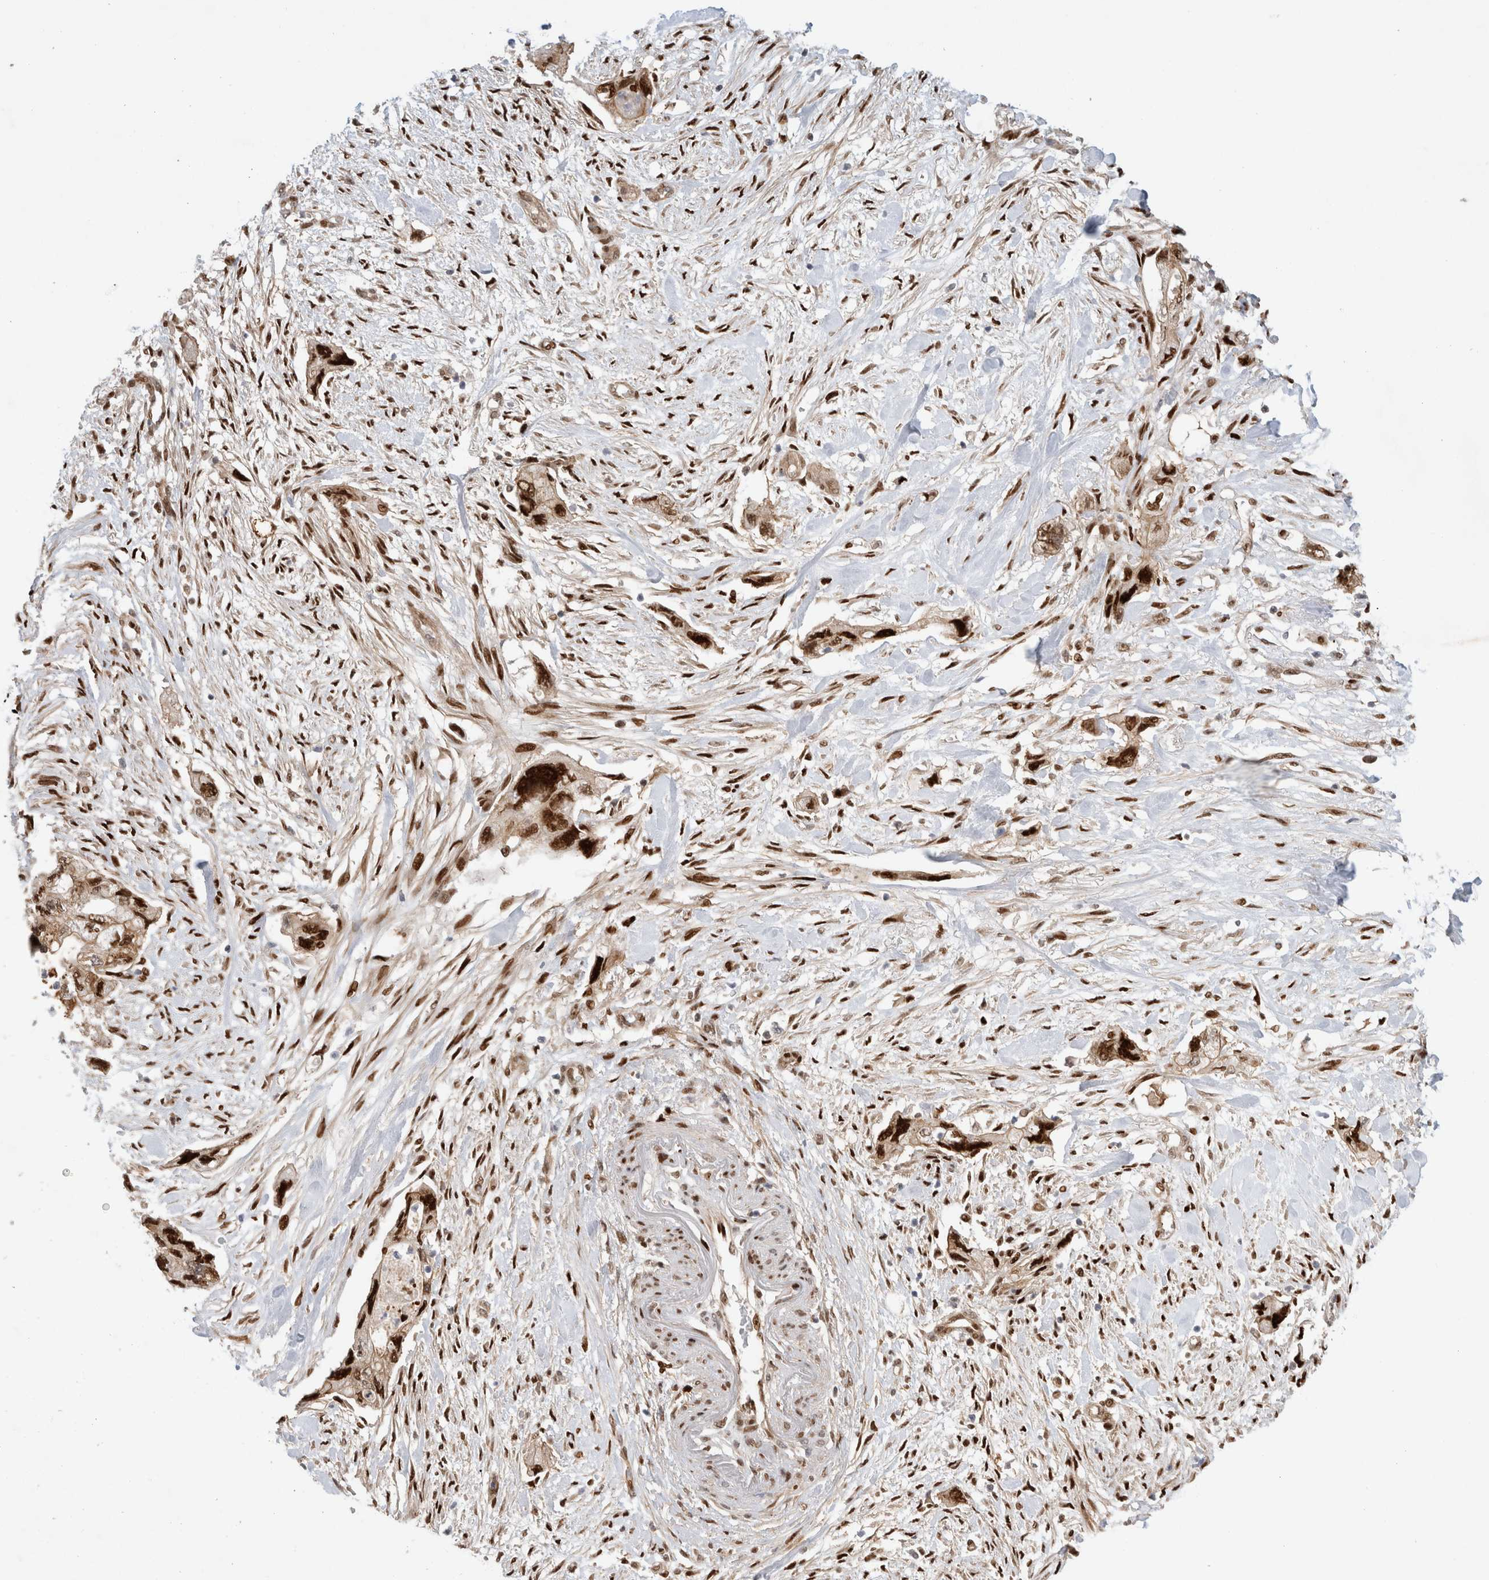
{"staining": {"intensity": "strong", "quantity": ">75%", "location": "nuclear"}, "tissue": "pancreatic cancer", "cell_type": "Tumor cells", "image_type": "cancer", "snomed": [{"axis": "morphology", "description": "Adenocarcinoma, NOS"}, {"axis": "topography", "description": "Pancreas"}], "caption": "Protein staining of pancreatic cancer tissue exhibits strong nuclear staining in about >75% of tumor cells.", "gene": "TCF4", "patient": {"sex": "female", "age": 73}}